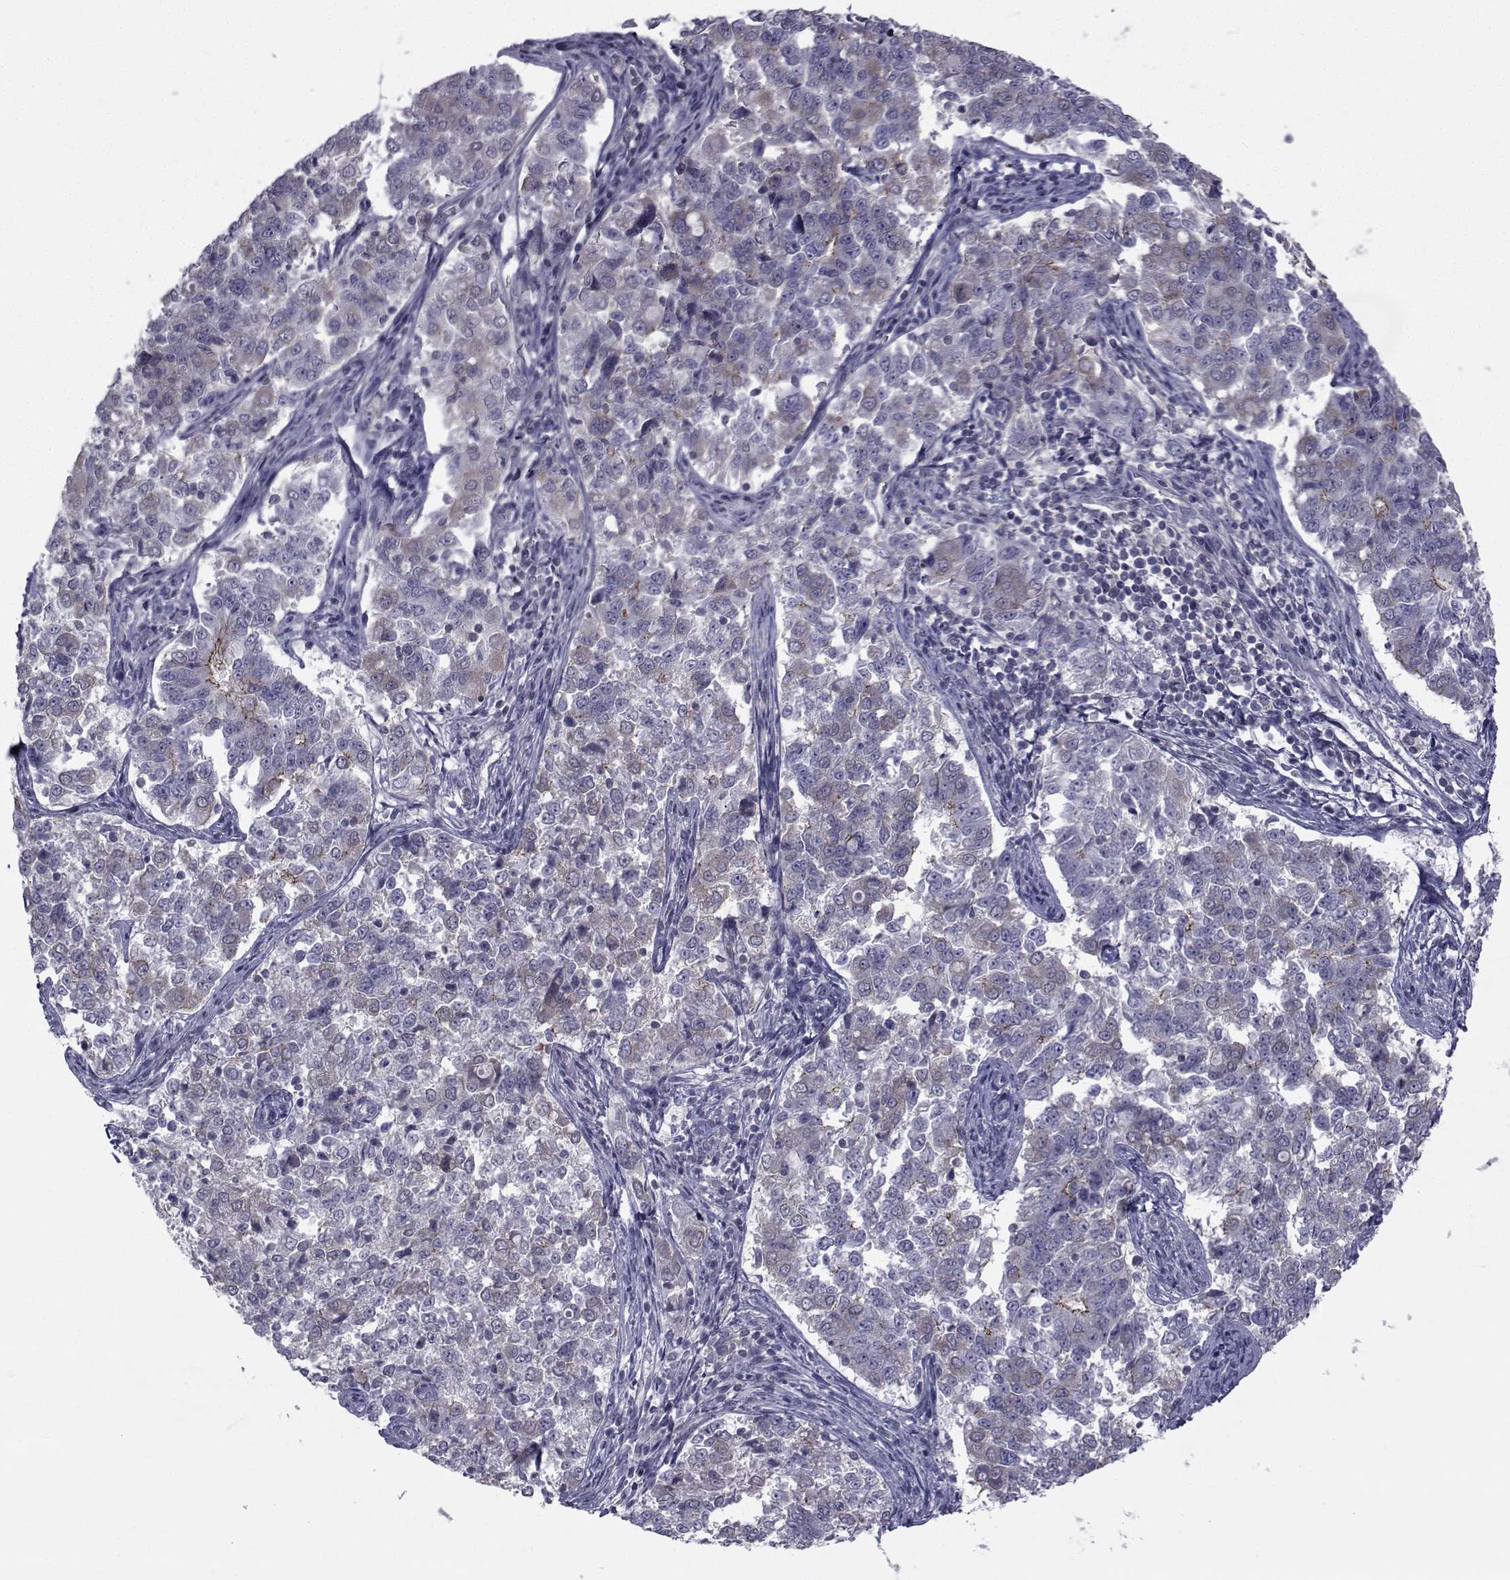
{"staining": {"intensity": "strong", "quantity": "<25%", "location": "cytoplasmic/membranous"}, "tissue": "endometrial cancer", "cell_type": "Tumor cells", "image_type": "cancer", "snomed": [{"axis": "morphology", "description": "Adenocarcinoma, NOS"}, {"axis": "topography", "description": "Endometrium"}], "caption": "This histopathology image reveals endometrial adenocarcinoma stained with immunohistochemistry (IHC) to label a protein in brown. The cytoplasmic/membranous of tumor cells show strong positivity for the protein. Nuclei are counter-stained blue.", "gene": "SLC30A10", "patient": {"sex": "female", "age": 43}}